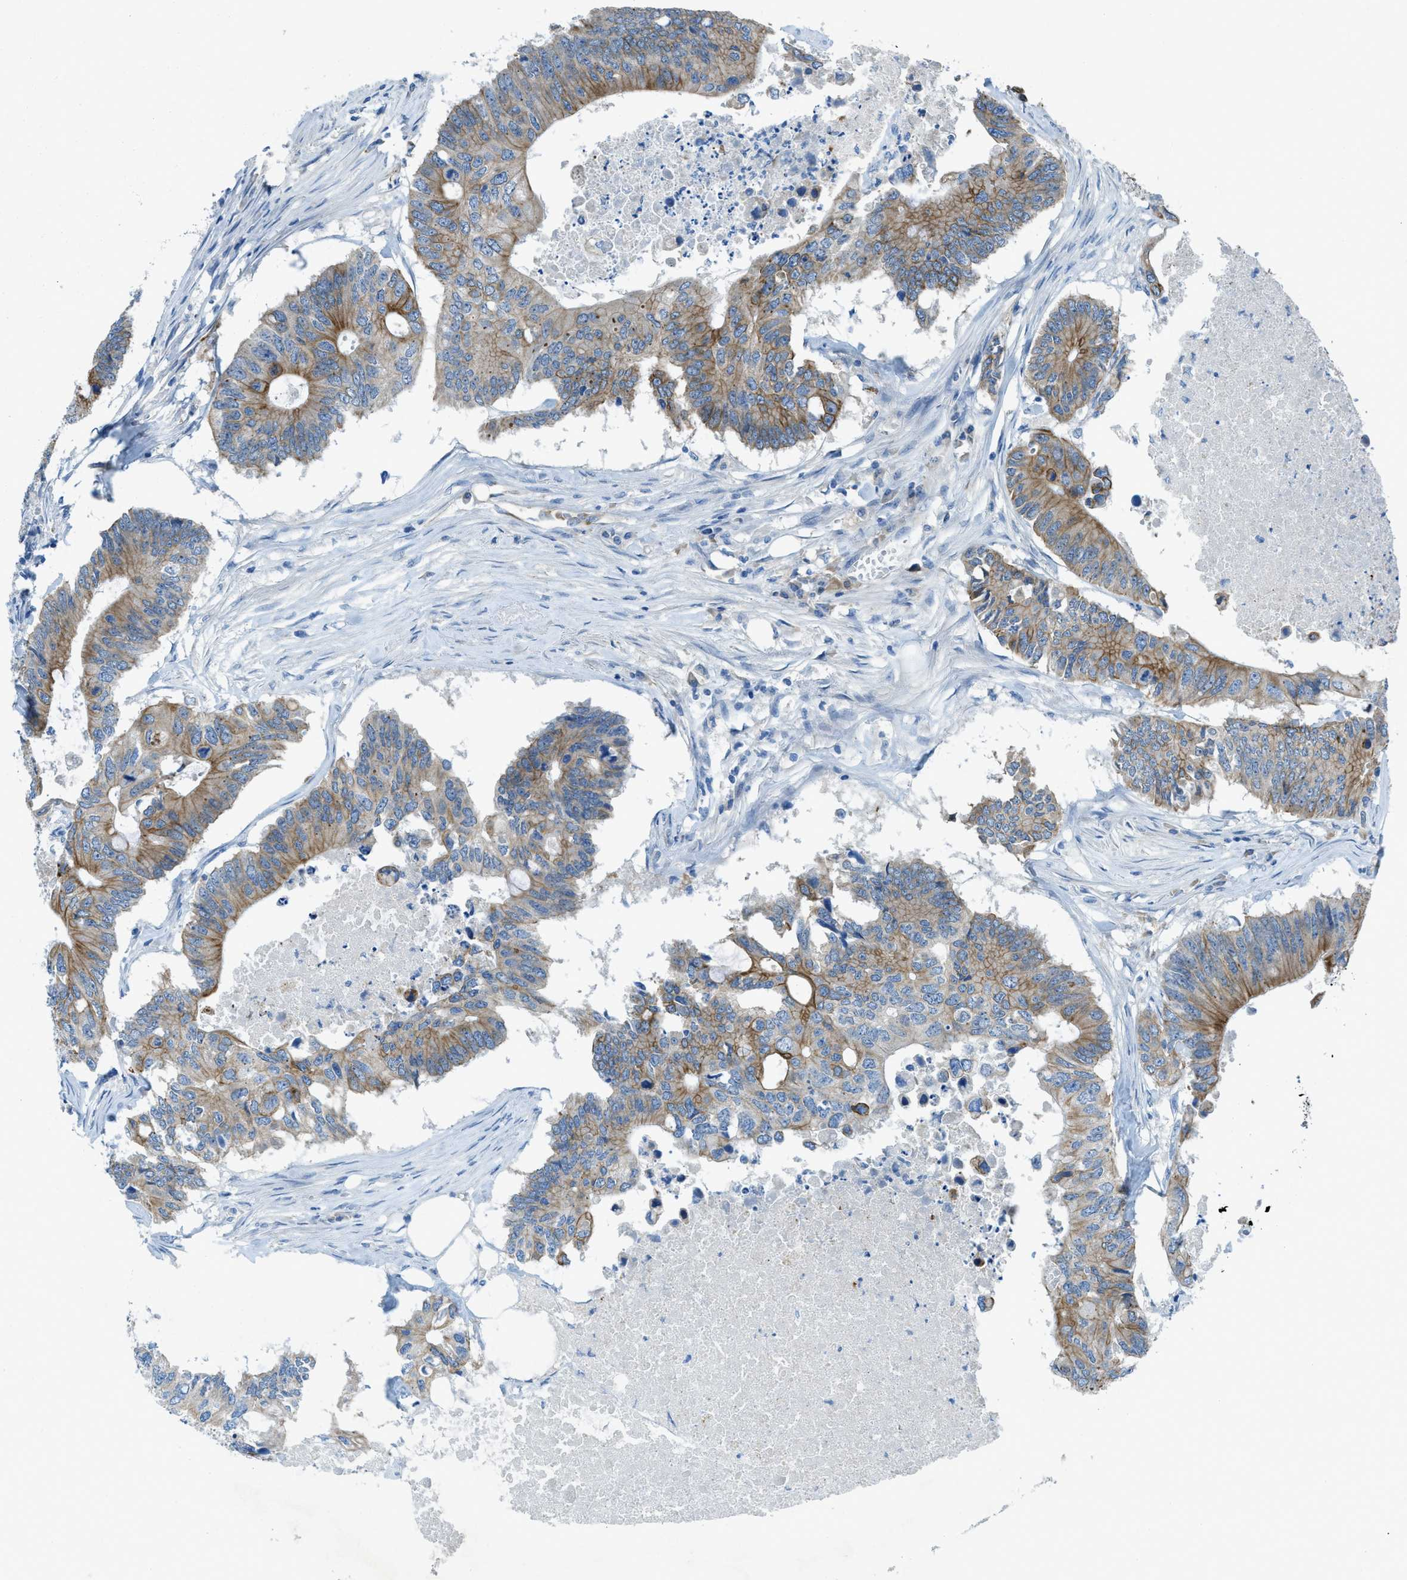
{"staining": {"intensity": "moderate", "quantity": "<25%", "location": "cytoplasmic/membranous"}, "tissue": "colorectal cancer", "cell_type": "Tumor cells", "image_type": "cancer", "snomed": [{"axis": "morphology", "description": "Adenocarcinoma, NOS"}, {"axis": "topography", "description": "Colon"}], "caption": "There is low levels of moderate cytoplasmic/membranous staining in tumor cells of colorectal cancer, as demonstrated by immunohistochemical staining (brown color).", "gene": "KLHL8", "patient": {"sex": "male", "age": 71}}